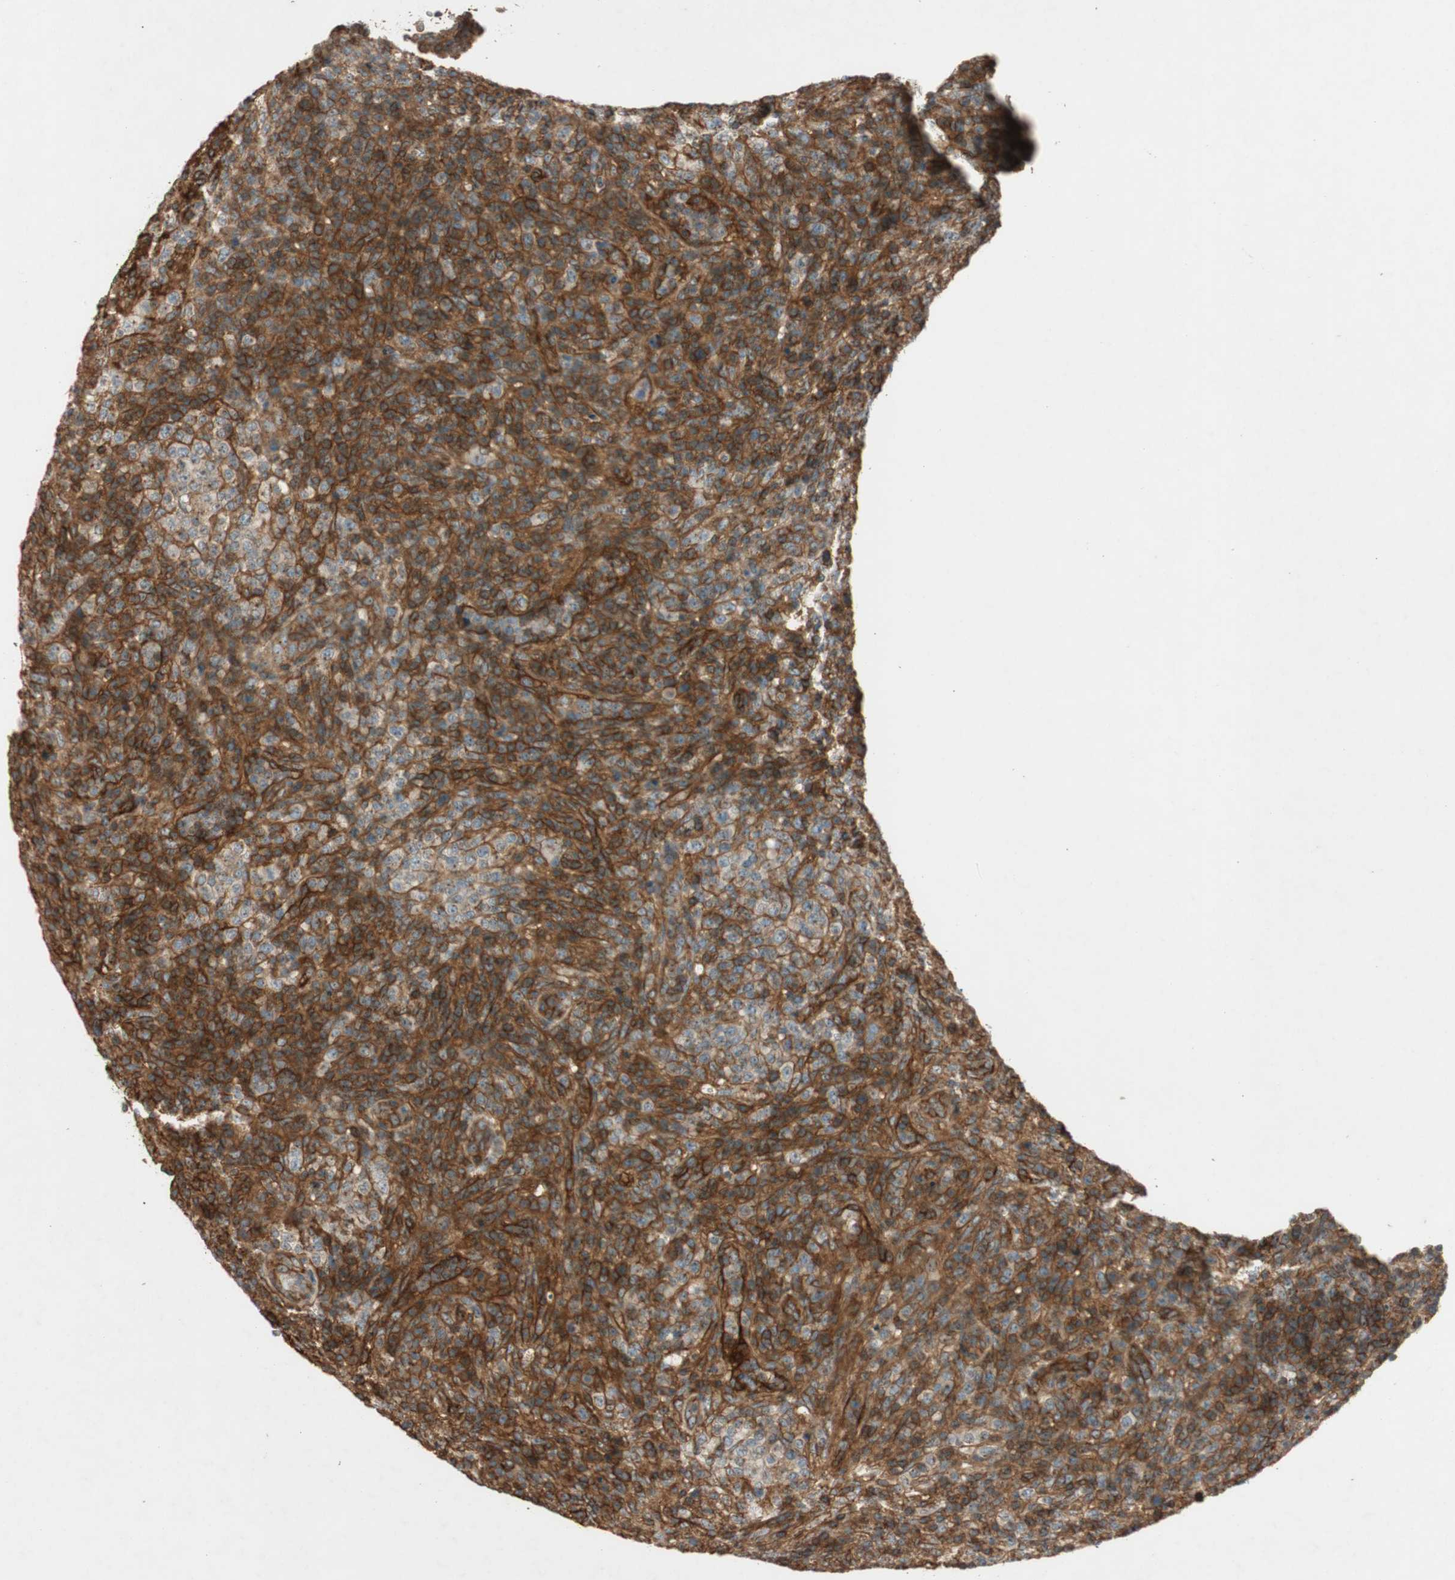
{"staining": {"intensity": "moderate", "quantity": ">75%", "location": "cytoplasmic/membranous"}, "tissue": "lymphoma", "cell_type": "Tumor cells", "image_type": "cancer", "snomed": [{"axis": "morphology", "description": "Malignant lymphoma, non-Hodgkin's type, High grade"}, {"axis": "topography", "description": "Lymph node"}], "caption": "Tumor cells reveal medium levels of moderate cytoplasmic/membranous positivity in approximately >75% of cells in human high-grade malignant lymphoma, non-Hodgkin's type.", "gene": "BTN3A3", "patient": {"sex": "female", "age": 76}}